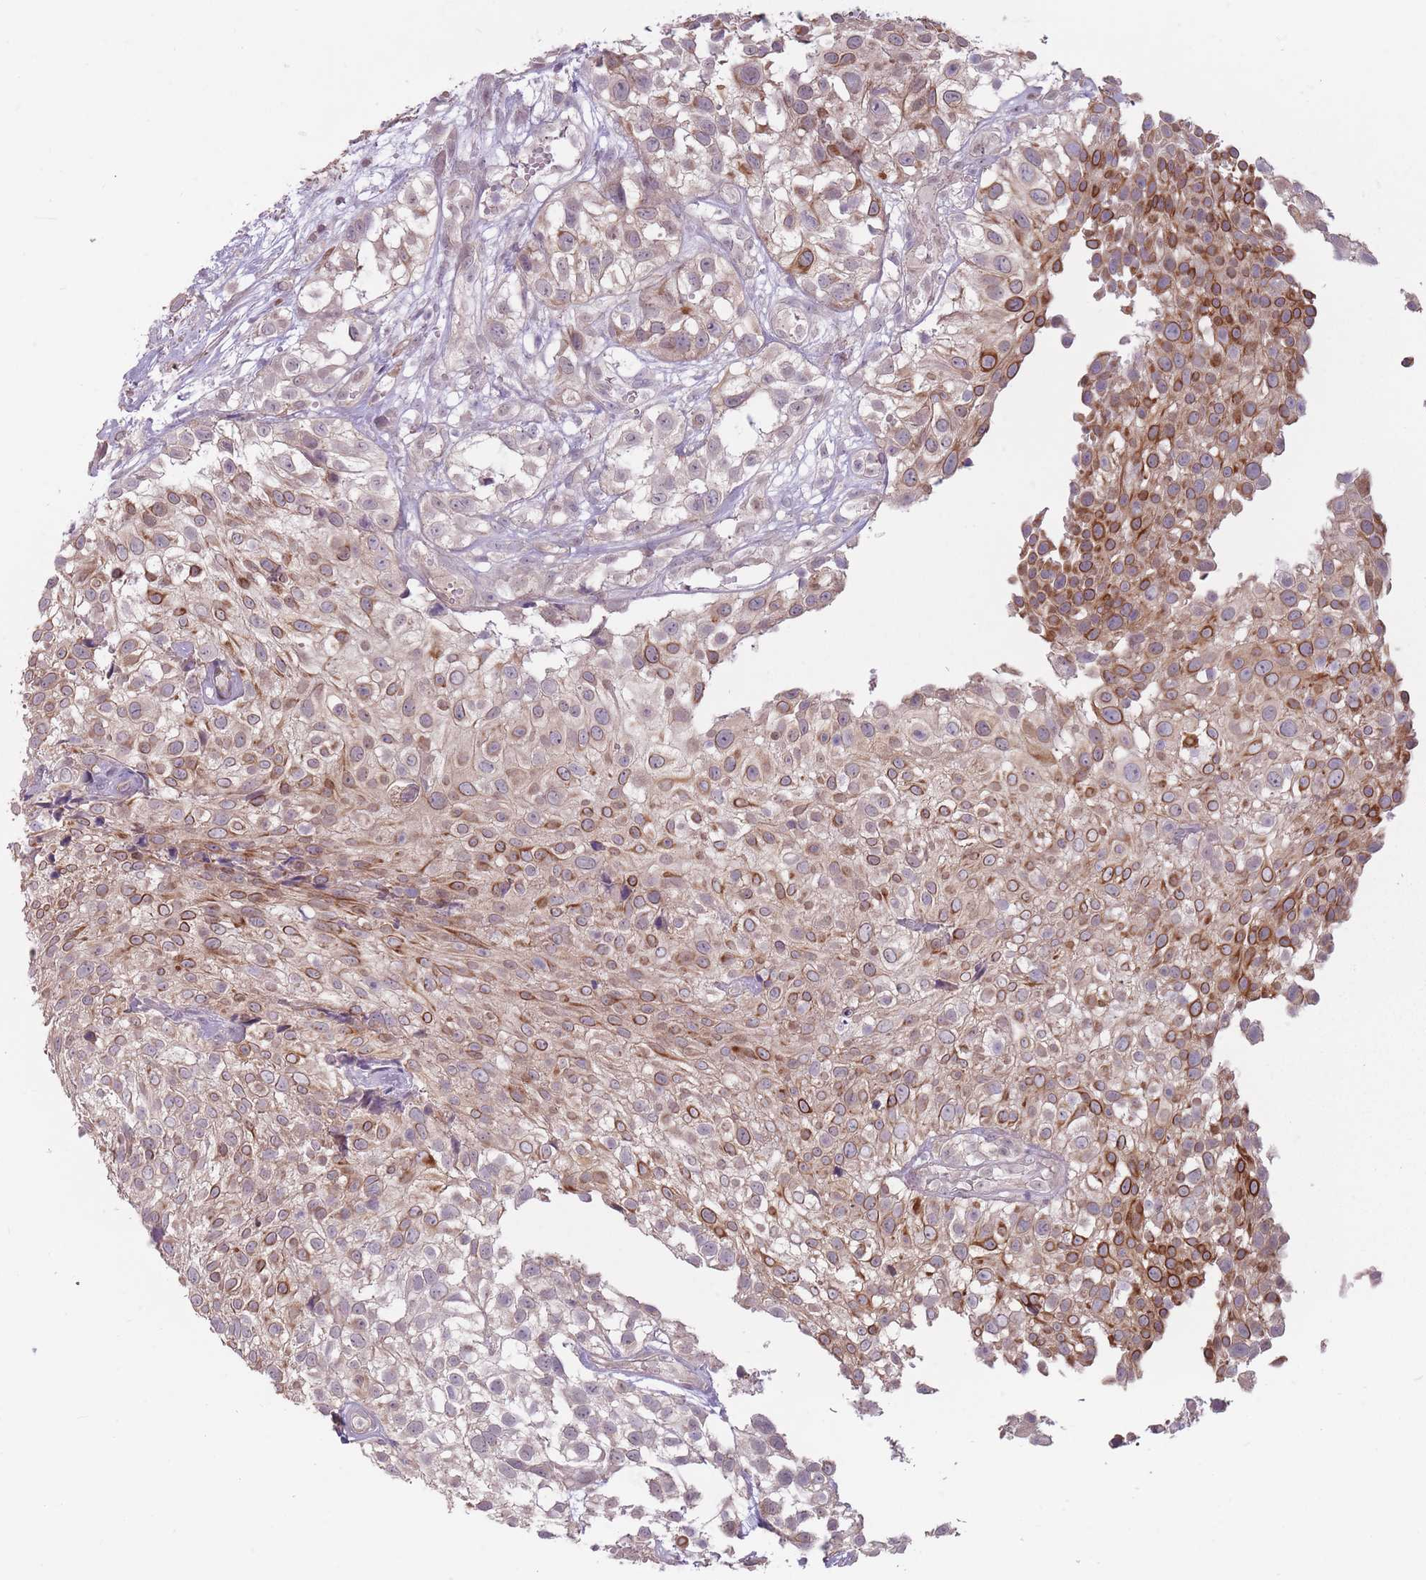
{"staining": {"intensity": "strong", "quantity": "25%-75%", "location": "cytoplasmic/membranous"}, "tissue": "urothelial cancer", "cell_type": "Tumor cells", "image_type": "cancer", "snomed": [{"axis": "morphology", "description": "Urothelial carcinoma, High grade"}, {"axis": "topography", "description": "Urinary bladder"}], "caption": "Human urothelial cancer stained with a protein marker exhibits strong staining in tumor cells.", "gene": "TET3", "patient": {"sex": "male", "age": 56}}